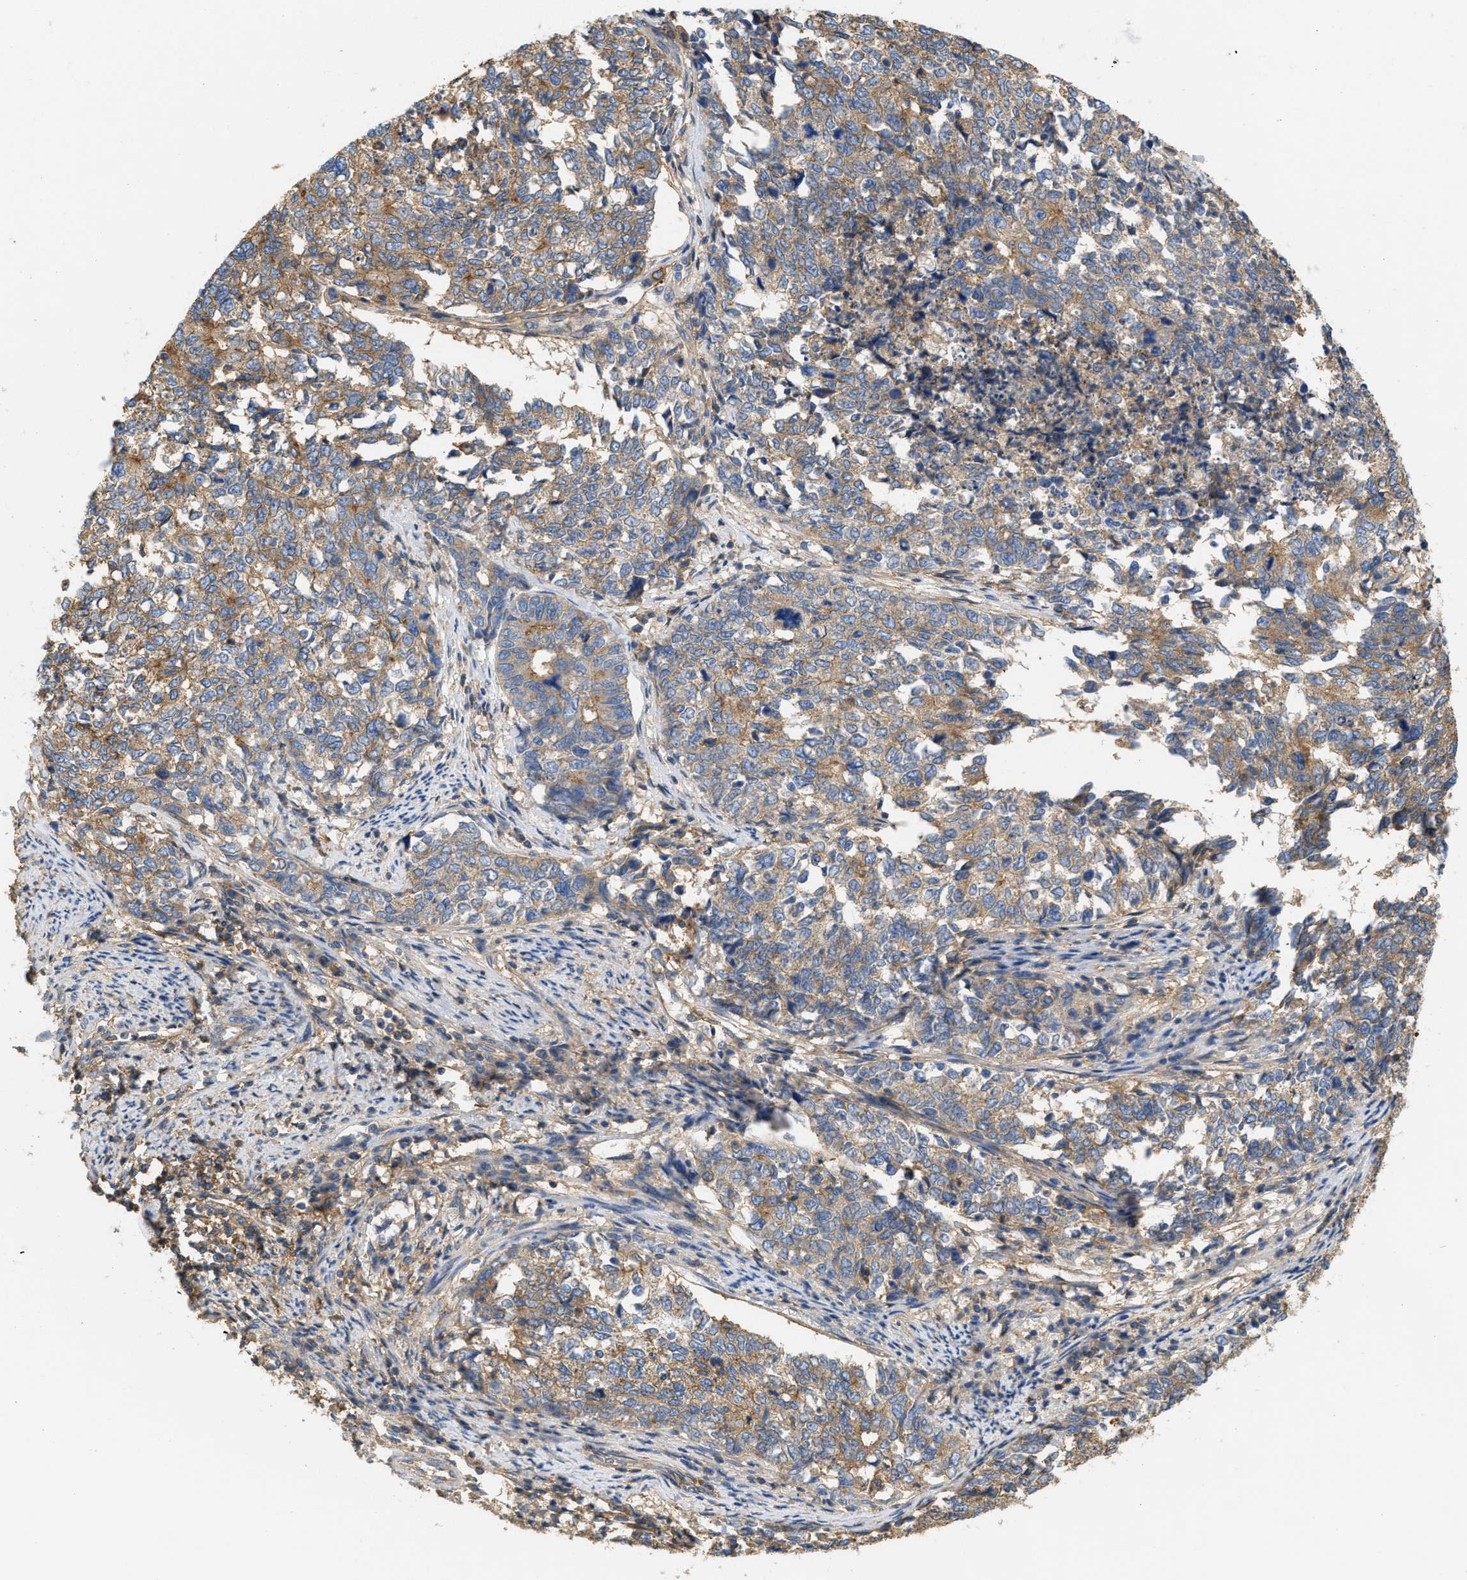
{"staining": {"intensity": "moderate", "quantity": ">75%", "location": "cytoplasmic/membranous"}, "tissue": "cervical cancer", "cell_type": "Tumor cells", "image_type": "cancer", "snomed": [{"axis": "morphology", "description": "Squamous cell carcinoma, NOS"}, {"axis": "topography", "description": "Cervix"}], "caption": "An image of cervical squamous cell carcinoma stained for a protein displays moderate cytoplasmic/membranous brown staining in tumor cells.", "gene": "GNB4", "patient": {"sex": "female", "age": 63}}